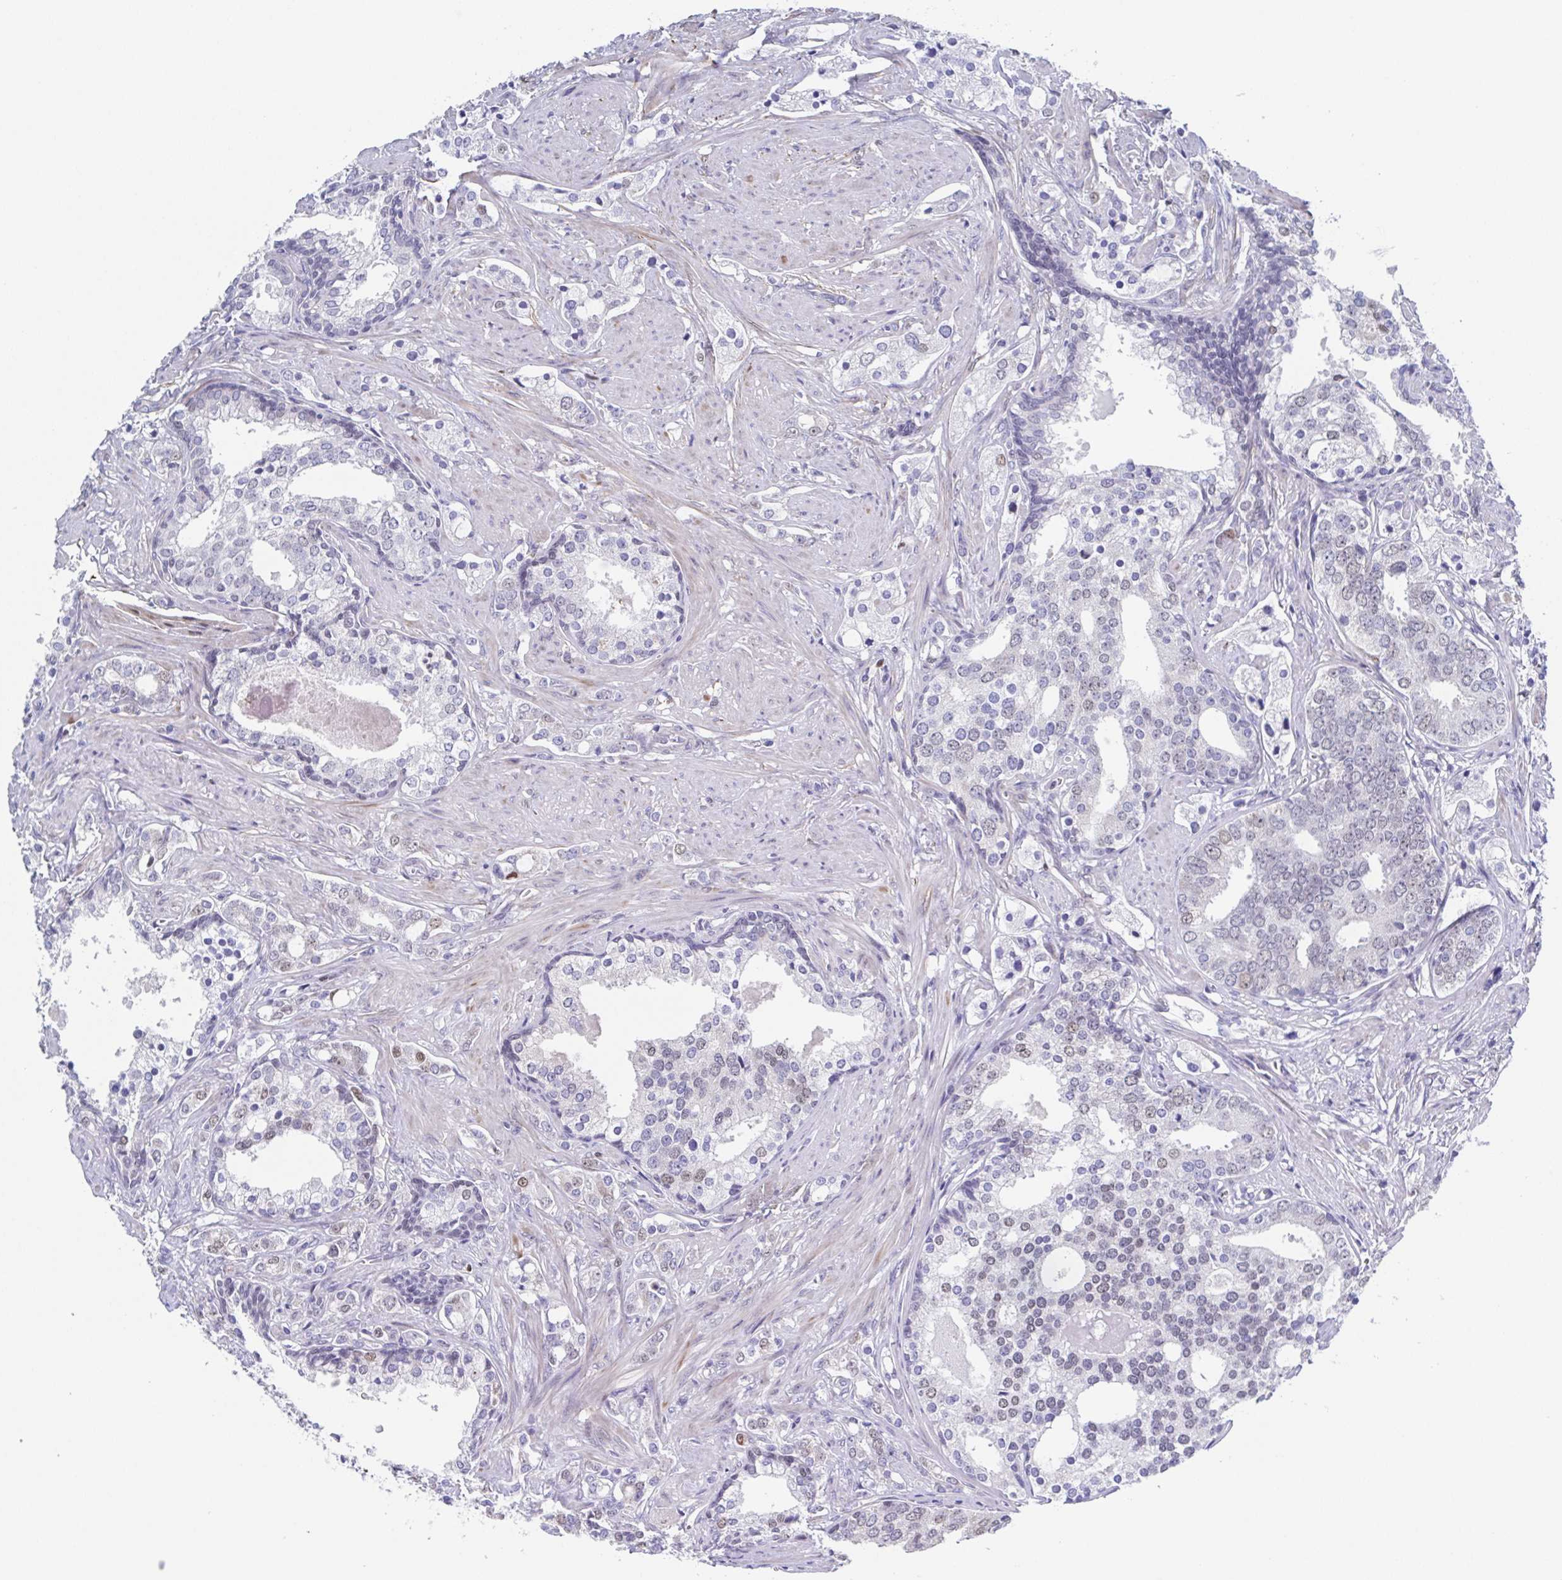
{"staining": {"intensity": "negative", "quantity": "none", "location": "none"}, "tissue": "prostate cancer", "cell_type": "Tumor cells", "image_type": "cancer", "snomed": [{"axis": "morphology", "description": "Adenocarcinoma, Medium grade"}, {"axis": "topography", "description": "Prostate"}], "caption": "Adenocarcinoma (medium-grade) (prostate) was stained to show a protein in brown. There is no significant staining in tumor cells.", "gene": "PBOV1", "patient": {"sex": "male", "age": 57}}